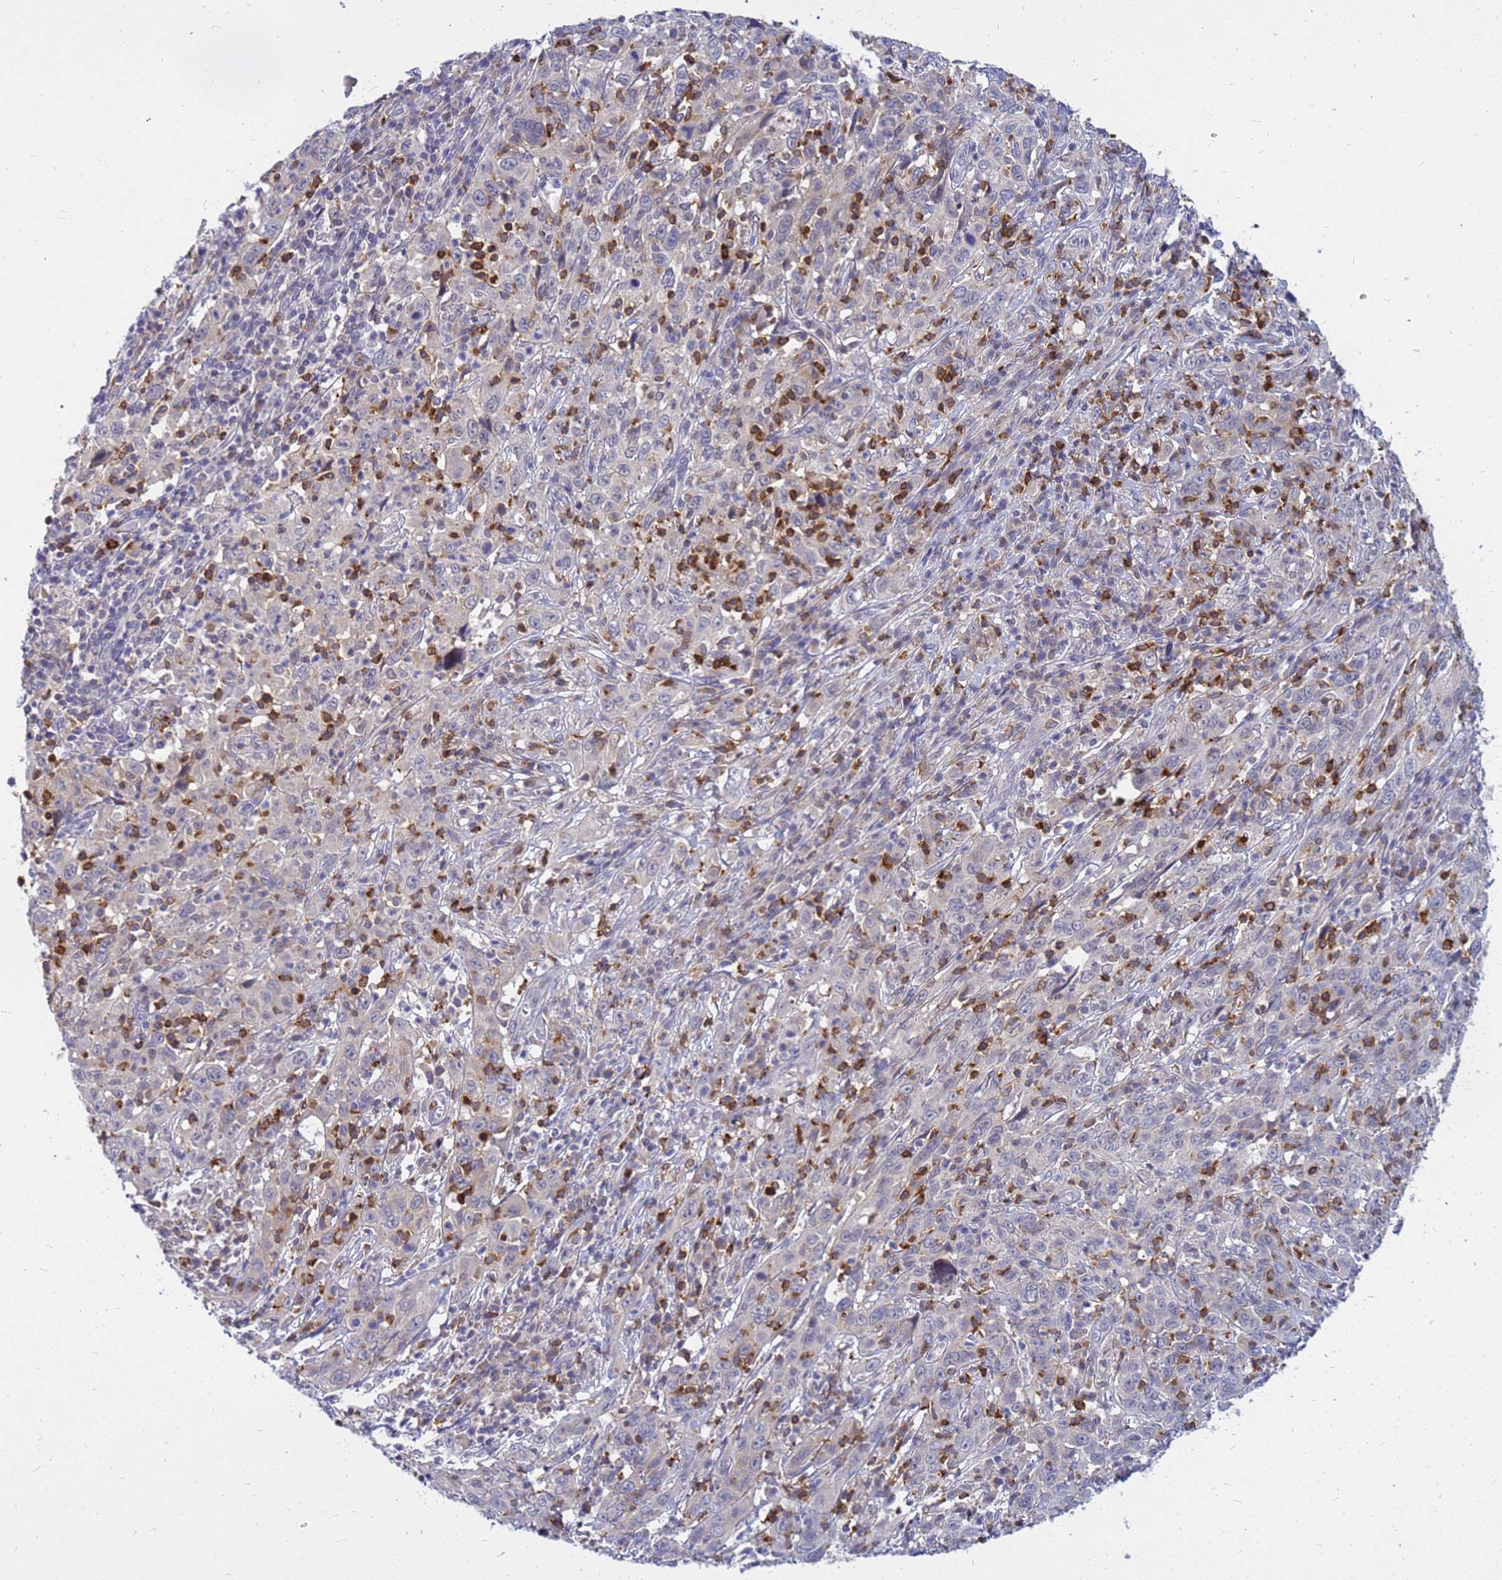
{"staining": {"intensity": "strong", "quantity": "<25%", "location": "cytoplasmic/membranous"}, "tissue": "cervical cancer", "cell_type": "Tumor cells", "image_type": "cancer", "snomed": [{"axis": "morphology", "description": "Squamous cell carcinoma, NOS"}, {"axis": "topography", "description": "Cervix"}], "caption": "Tumor cells show medium levels of strong cytoplasmic/membranous expression in approximately <25% of cells in human cervical cancer. (DAB (3,3'-diaminobenzidine) IHC with brightfield microscopy, high magnification).", "gene": "SRGAP3", "patient": {"sex": "female", "age": 46}}